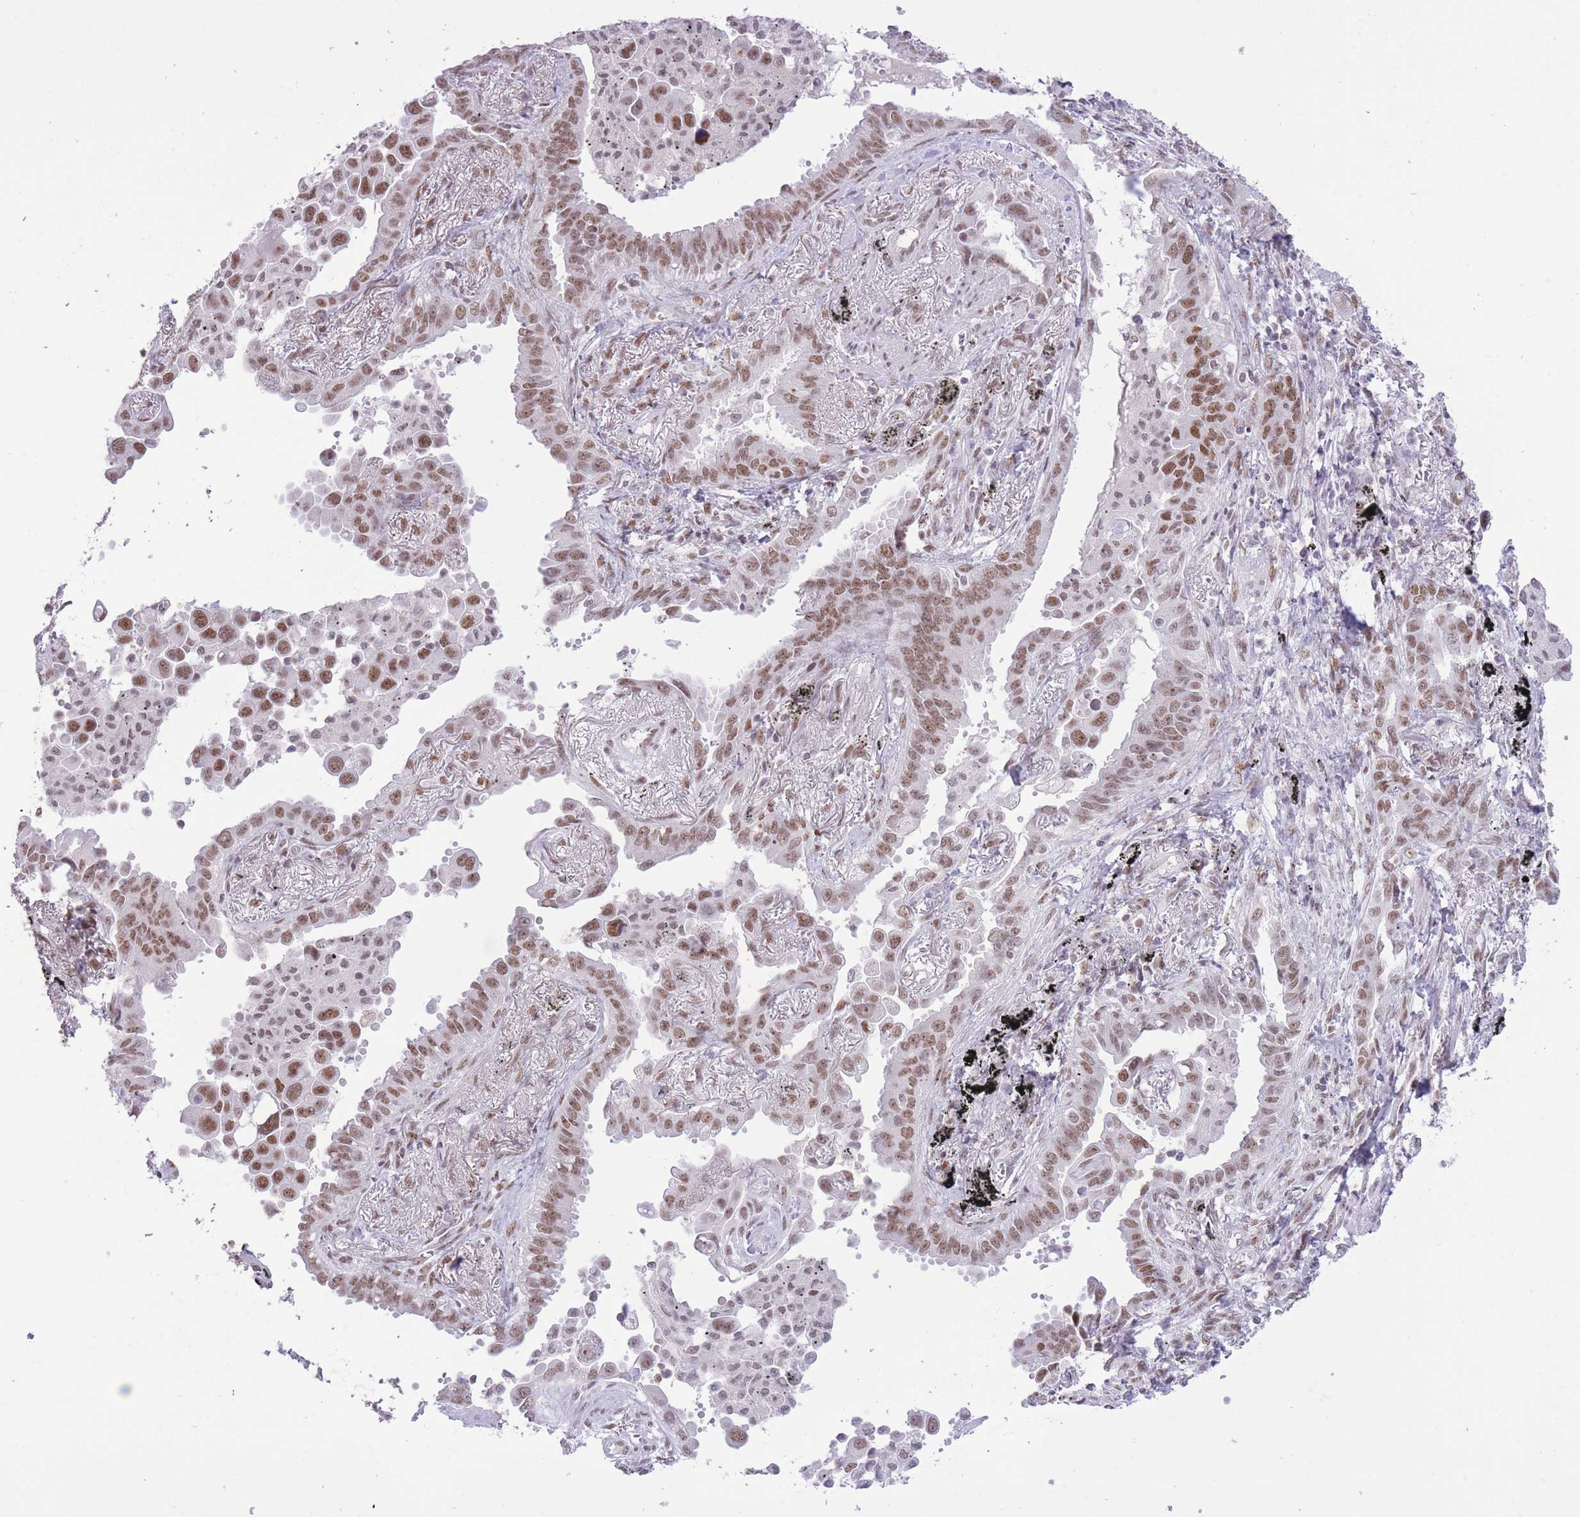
{"staining": {"intensity": "moderate", "quantity": ">75%", "location": "nuclear"}, "tissue": "lung cancer", "cell_type": "Tumor cells", "image_type": "cancer", "snomed": [{"axis": "morphology", "description": "Adenocarcinoma, NOS"}, {"axis": "topography", "description": "Lung"}], "caption": "The photomicrograph reveals immunohistochemical staining of lung adenocarcinoma. There is moderate nuclear expression is appreciated in about >75% of tumor cells.", "gene": "ZBED5", "patient": {"sex": "male", "age": 67}}